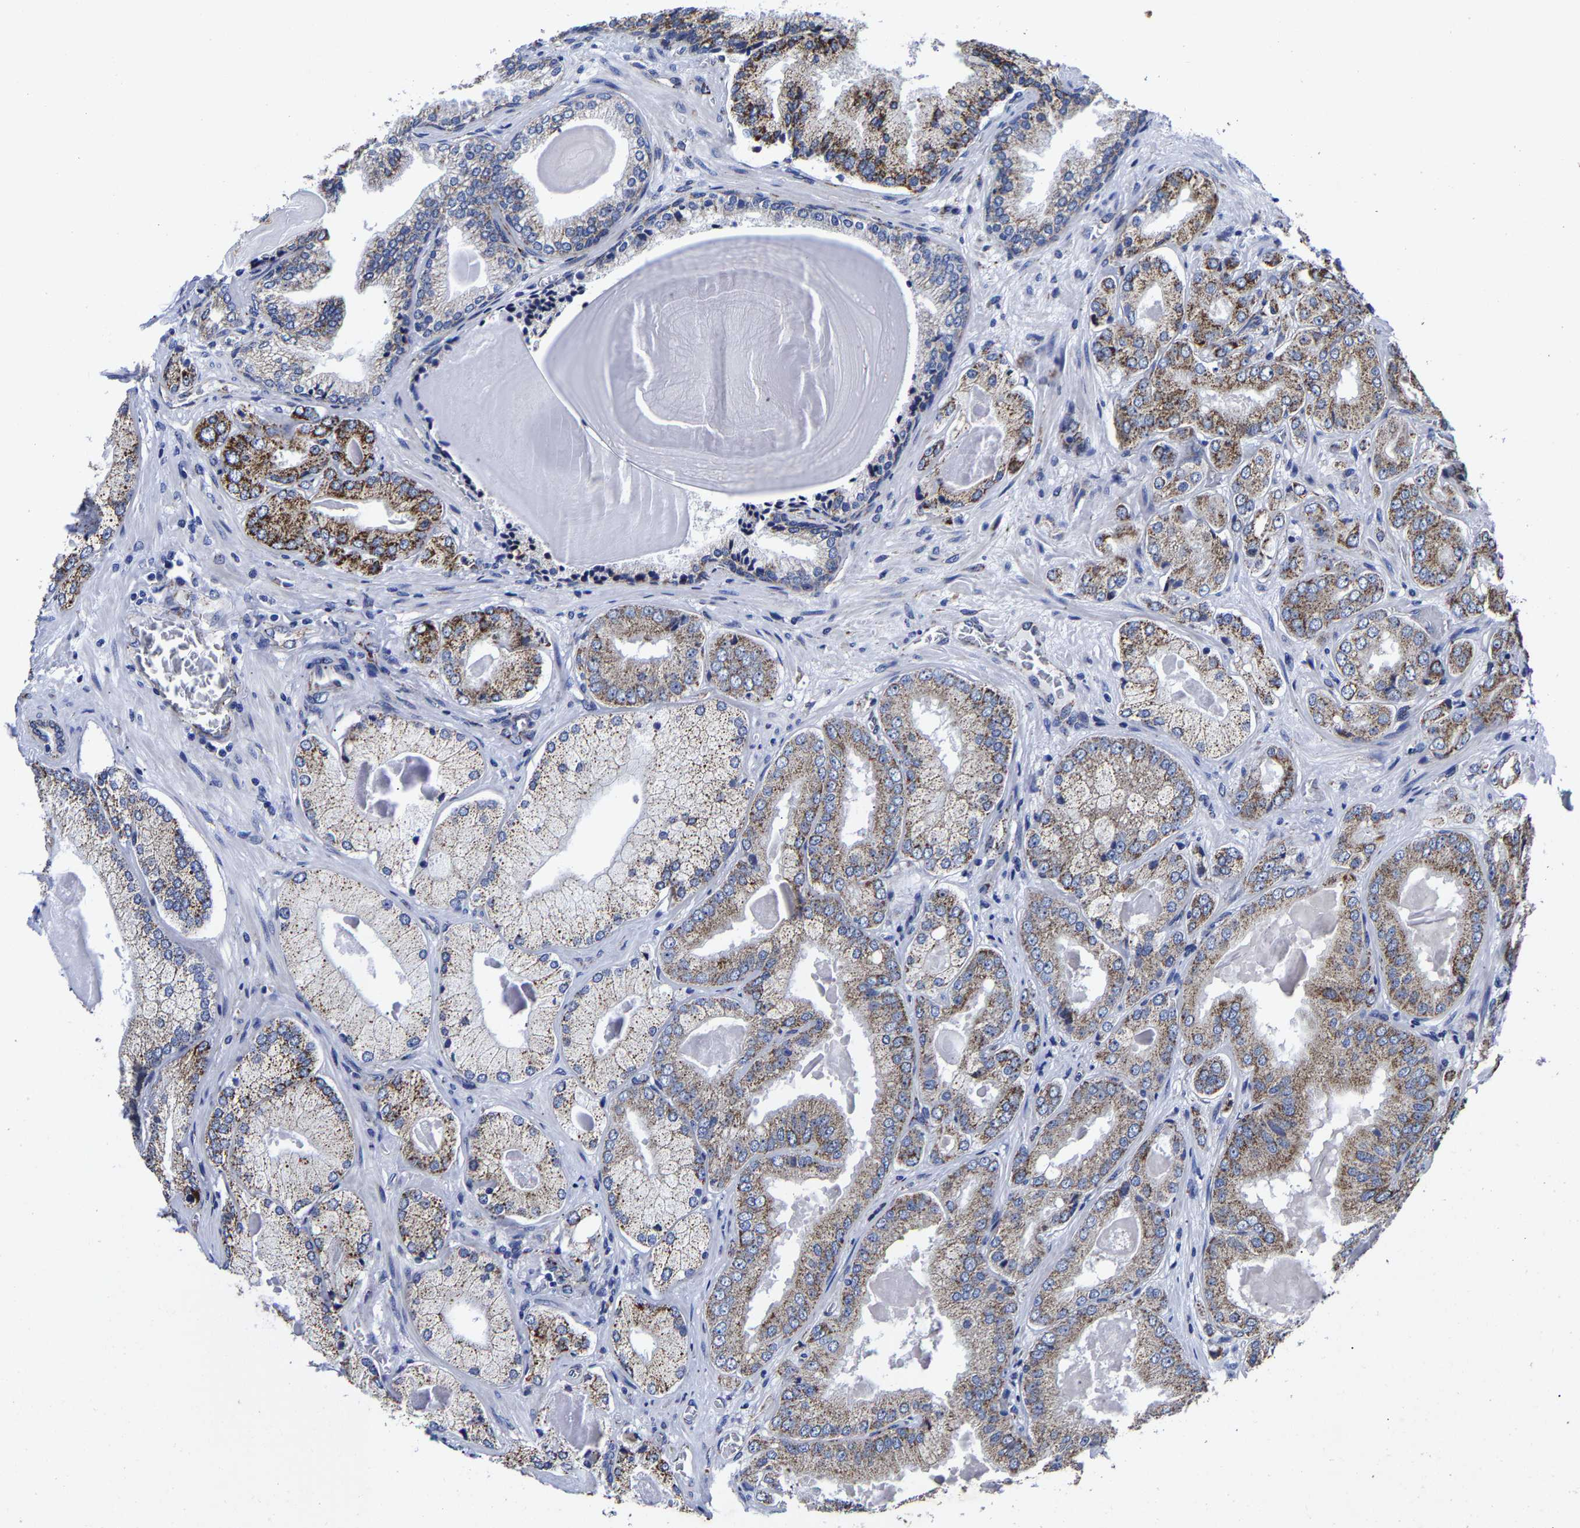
{"staining": {"intensity": "moderate", "quantity": ">75%", "location": "cytoplasmic/membranous"}, "tissue": "prostate cancer", "cell_type": "Tumor cells", "image_type": "cancer", "snomed": [{"axis": "morphology", "description": "Adenocarcinoma, Low grade"}, {"axis": "topography", "description": "Prostate"}], "caption": "Protein positivity by immunohistochemistry exhibits moderate cytoplasmic/membranous positivity in about >75% of tumor cells in prostate adenocarcinoma (low-grade).", "gene": "AASS", "patient": {"sex": "male", "age": 65}}